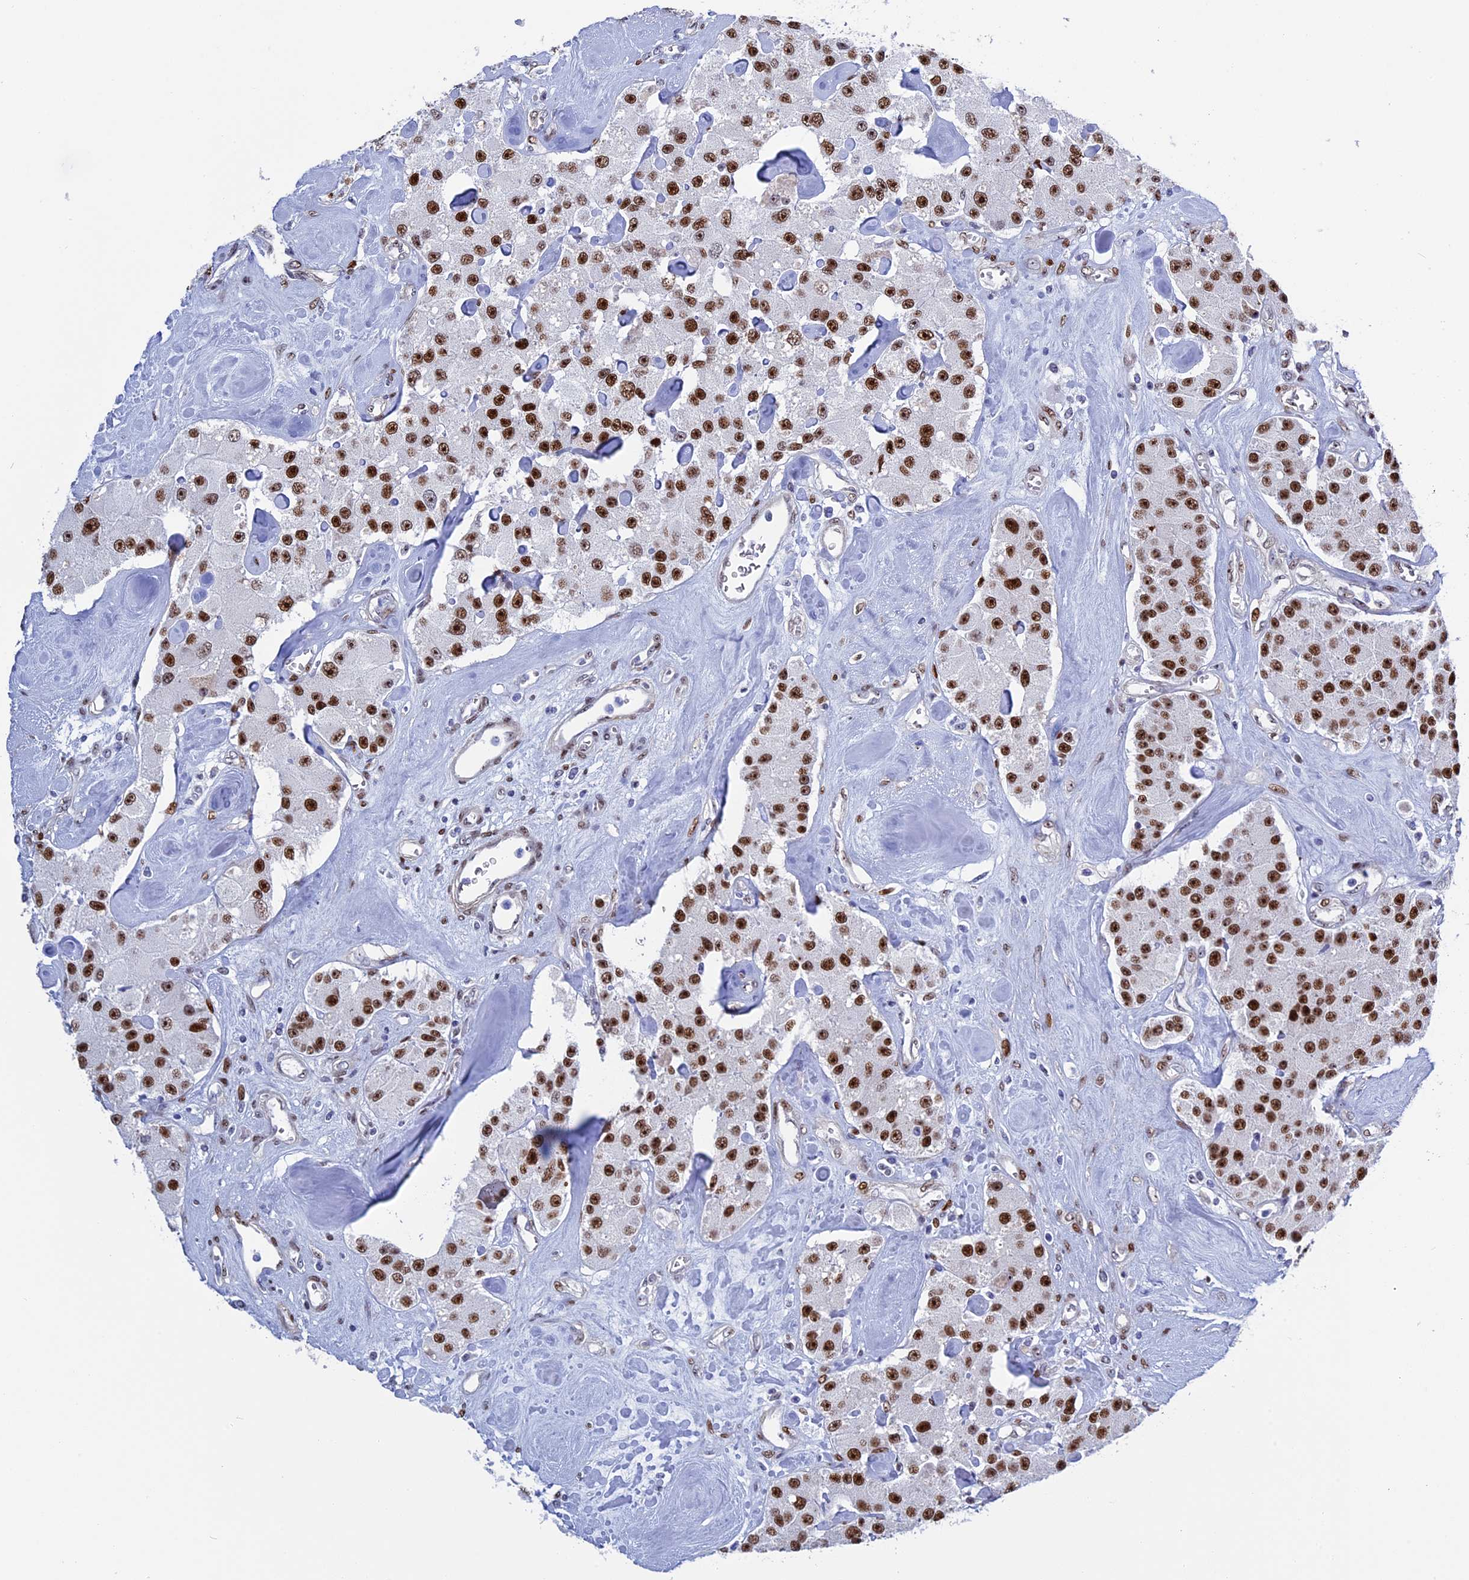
{"staining": {"intensity": "strong", "quantity": ">75%", "location": "nuclear"}, "tissue": "carcinoid", "cell_type": "Tumor cells", "image_type": "cancer", "snomed": [{"axis": "morphology", "description": "Carcinoid, malignant, NOS"}, {"axis": "topography", "description": "Pancreas"}], "caption": "Immunohistochemical staining of human carcinoid exhibits high levels of strong nuclear positivity in about >75% of tumor cells.", "gene": "CCDC86", "patient": {"sex": "male", "age": 41}}